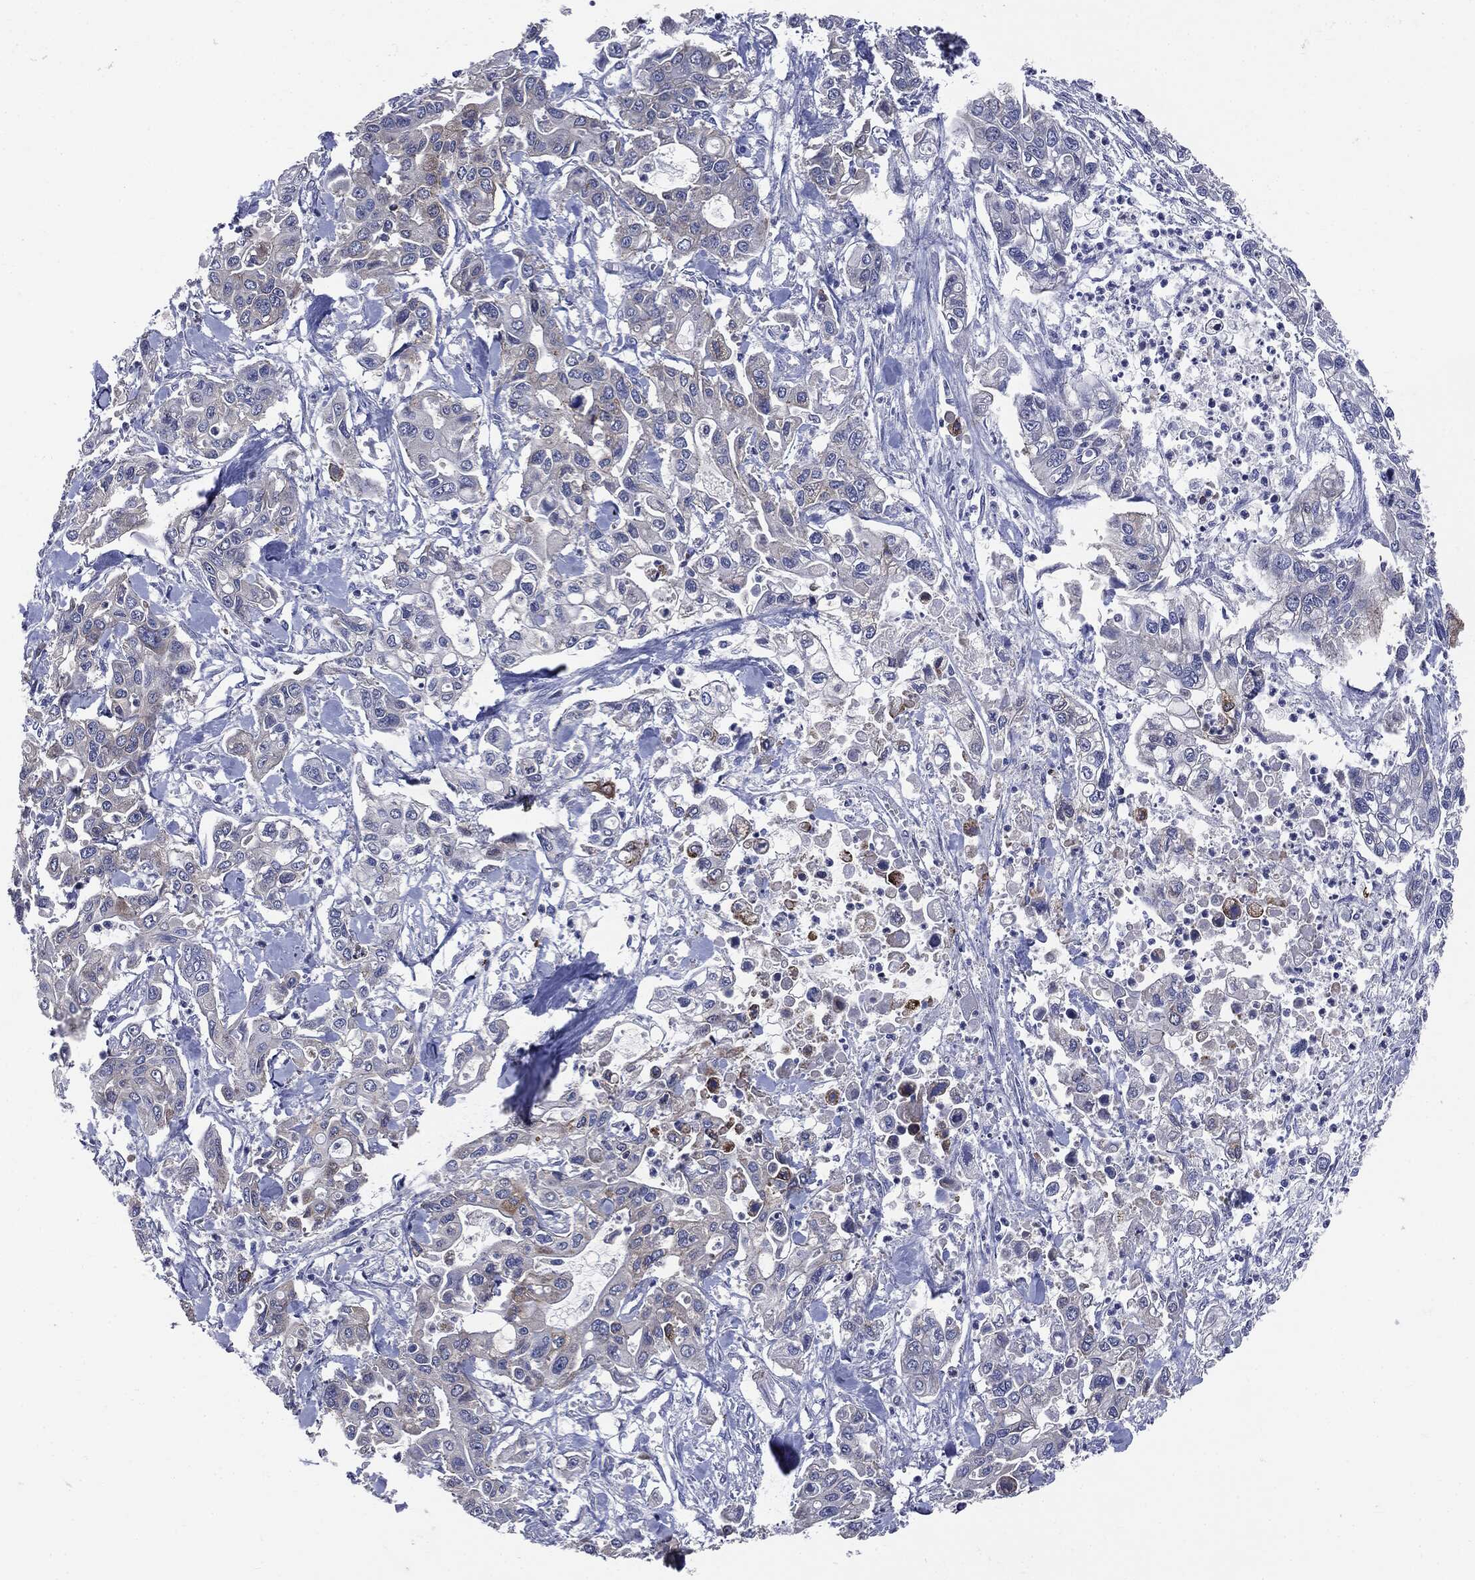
{"staining": {"intensity": "negative", "quantity": "none", "location": "none"}, "tissue": "pancreatic cancer", "cell_type": "Tumor cells", "image_type": "cancer", "snomed": [{"axis": "morphology", "description": "Adenocarcinoma, NOS"}, {"axis": "topography", "description": "Pancreas"}], "caption": "A high-resolution micrograph shows immunohistochemistry staining of pancreatic adenocarcinoma, which shows no significant positivity in tumor cells.", "gene": "PTGS2", "patient": {"sex": "male", "age": 62}}